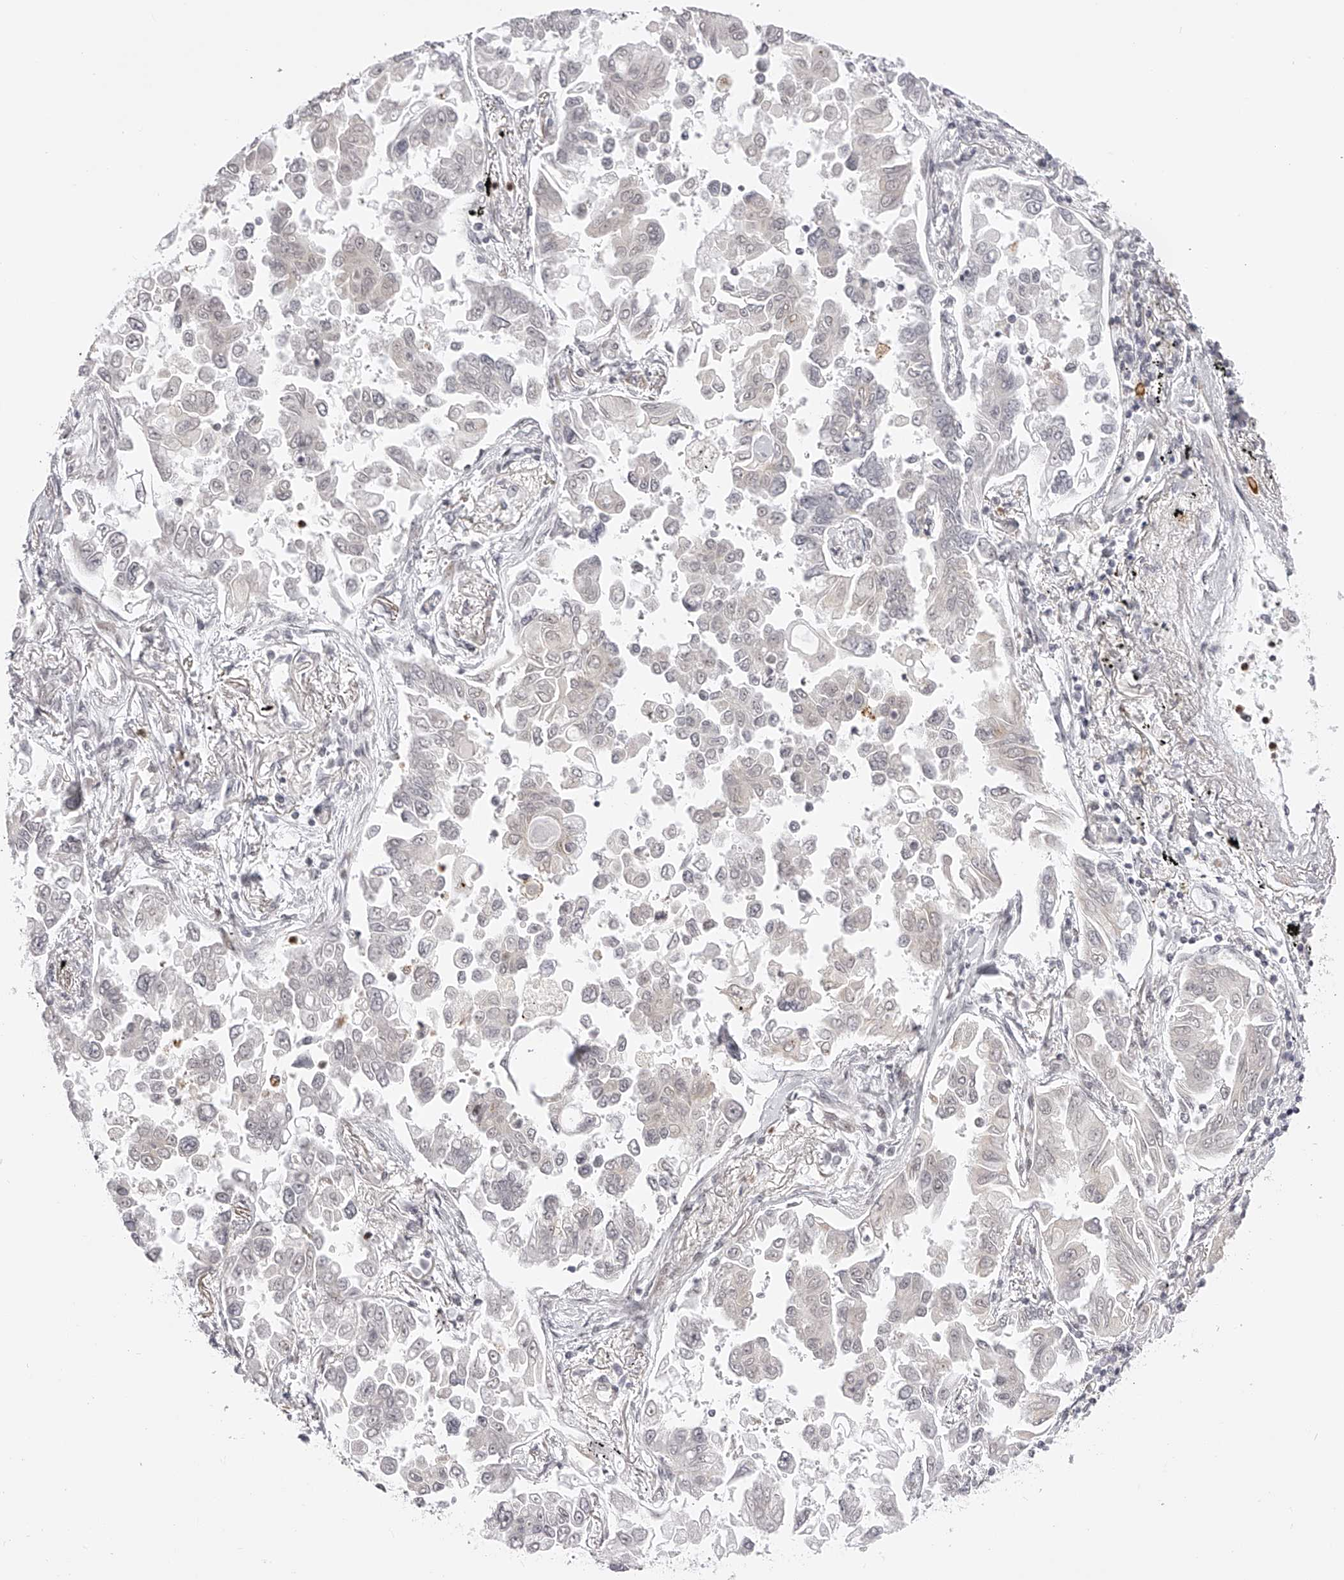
{"staining": {"intensity": "negative", "quantity": "none", "location": "none"}, "tissue": "lung cancer", "cell_type": "Tumor cells", "image_type": "cancer", "snomed": [{"axis": "morphology", "description": "Adenocarcinoma, NOS"}, {"axis": "topography", "description": "Lung"}], "caption": "This is an immunohistochemistry (IHC) histopathology image of human adenocarcinoma (lung). There is no staining in tumor cells.", "gene": "PLEKHG1", "patient": {"sex": "female", "age": 67}}